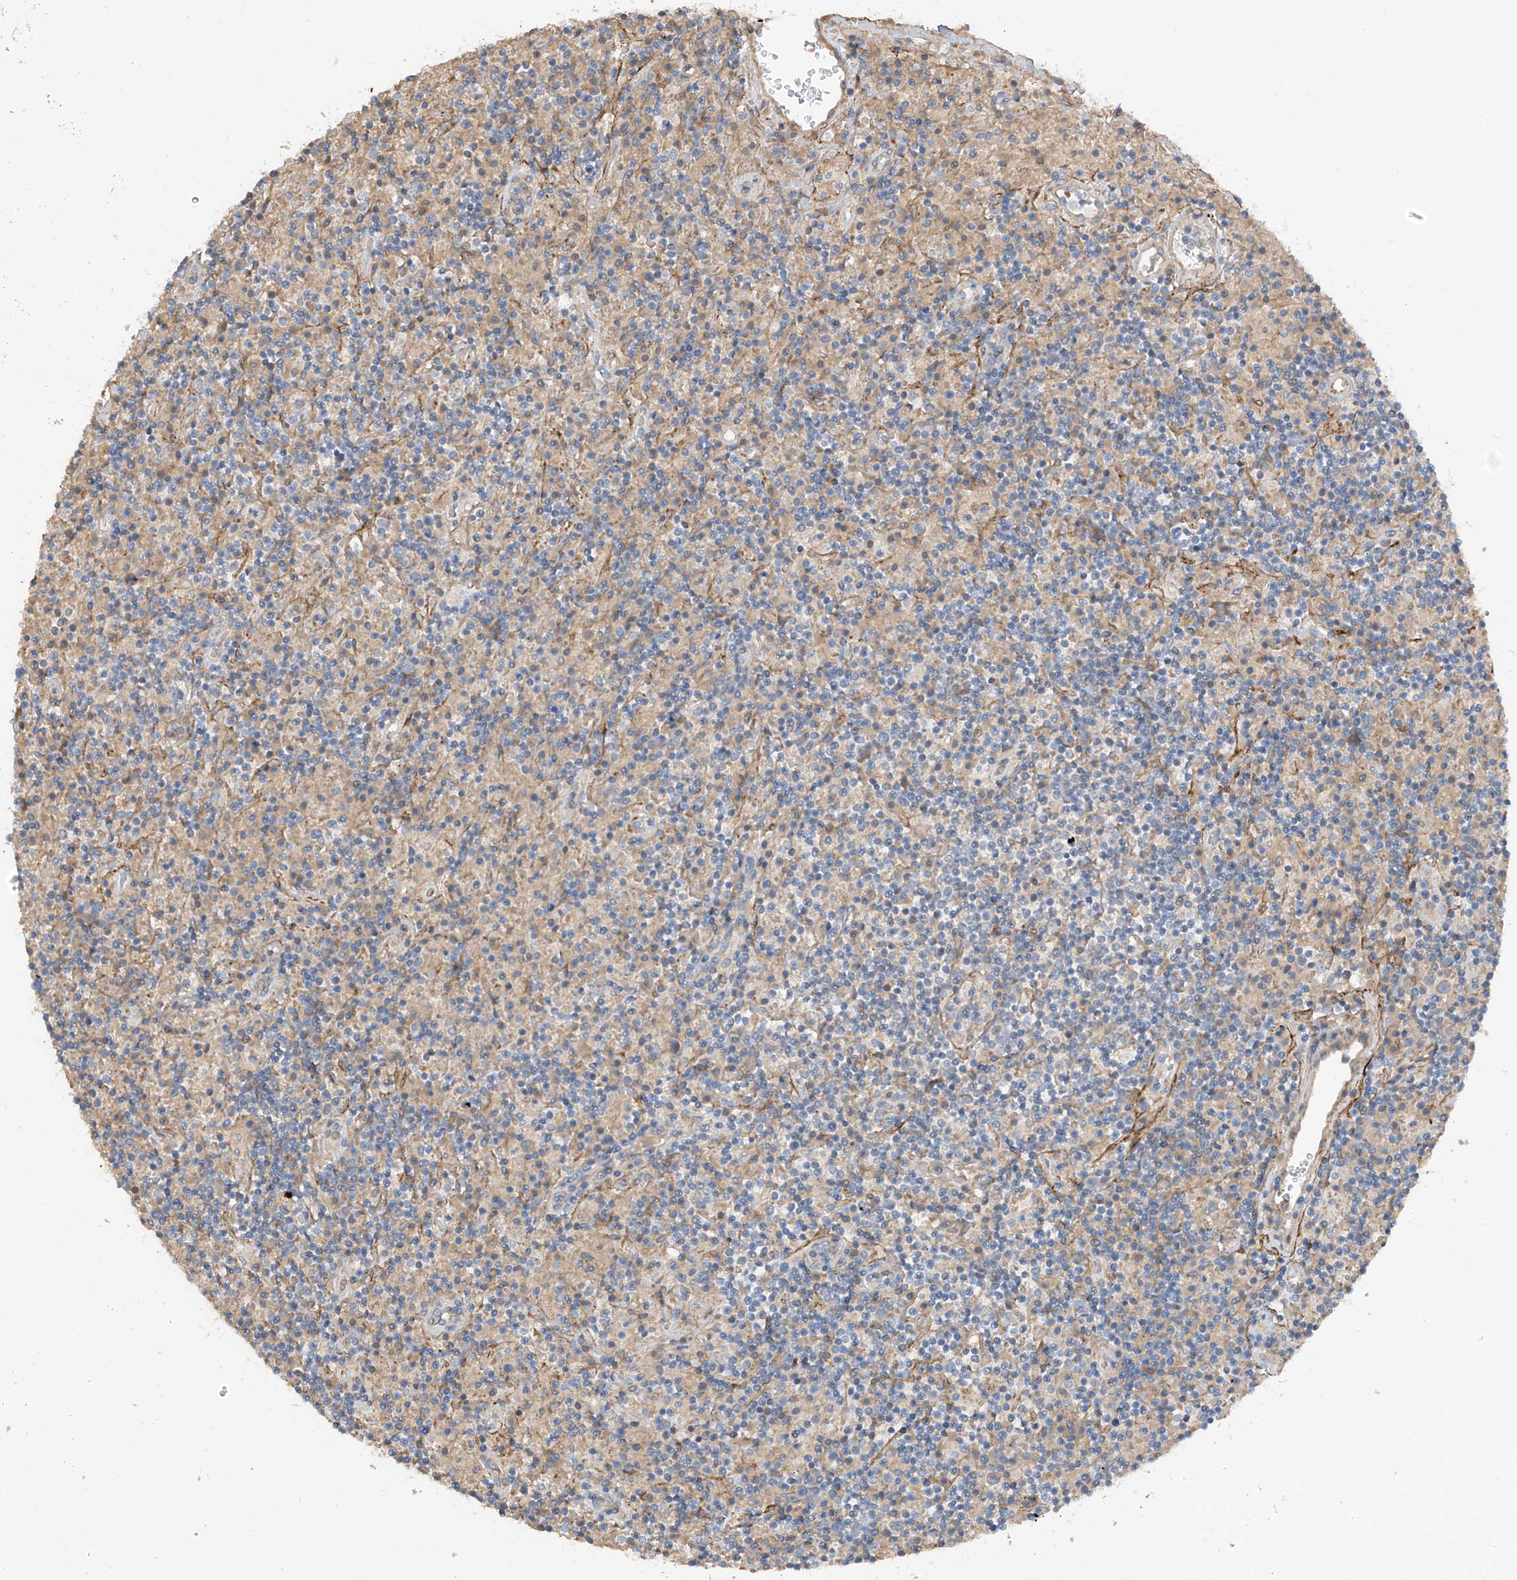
{"staining": {"intensity": "negative", "quantity": "none", "location": "none"}, "tissue": "lymphoma", "cell_type": "Tumor cells", "image_type": "cancer", "snomed": [{"axis": "morphology", "description": "Hodgkin's disease, NOS"}, {"axis": "topography", "description": "Lymph node"}], "caption": "The micrograph shows no staining of tumor cells in Hodgkin's disease. (Stains: DAB immunohistochemistry with hematoxylin counter stain, Microscopy: brightfield microscopy at high magnification).", "gene": "GALNTL6", "patient": {"sex": "male", "age": 70}}